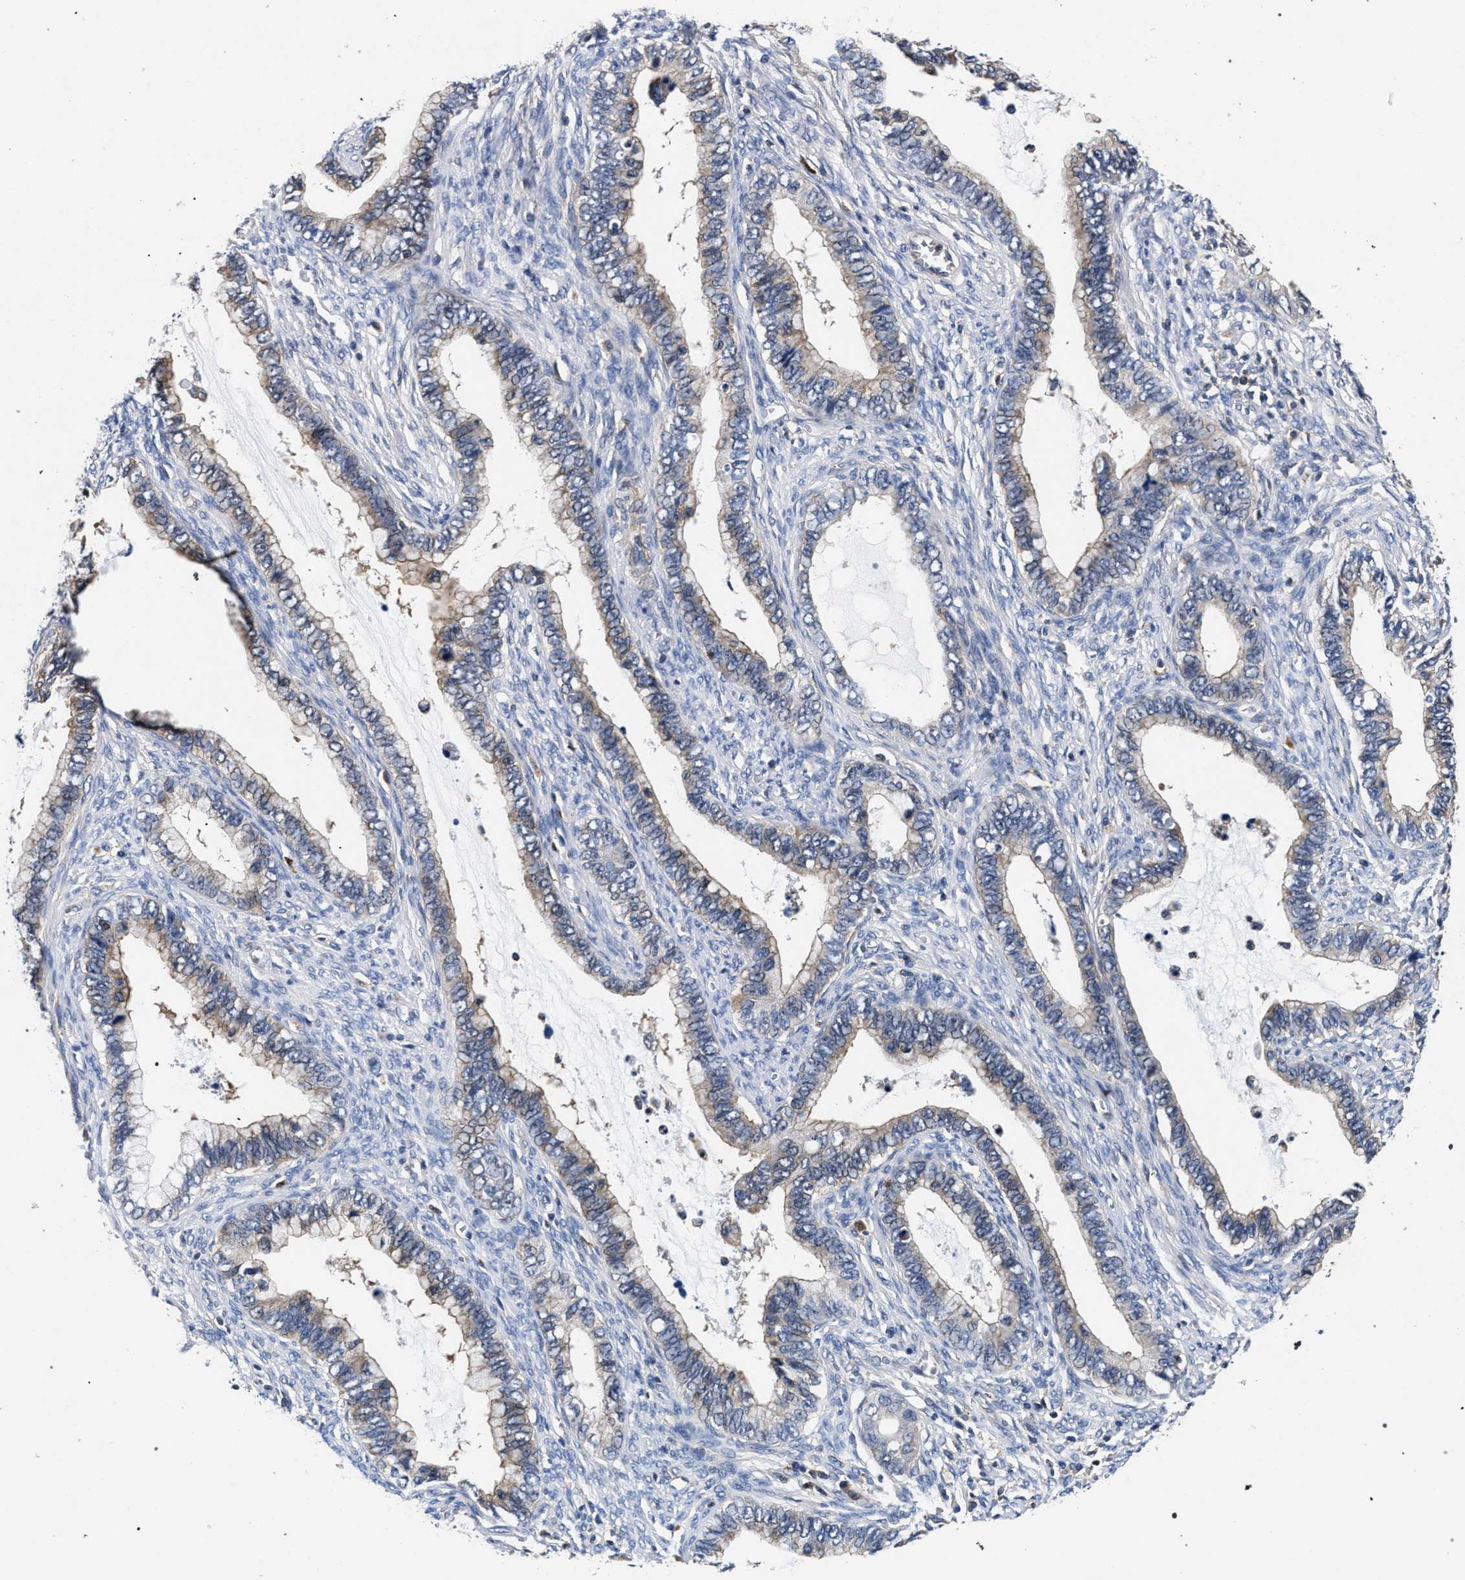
{"staining": {"intensity": "weak", "quantity": "<25%", "location": "cytoplasmic/membranous"}, "tissue": "cervical cancer", "cell_type": "Tumor cells", "image_type": "cancer", "snomed": [{"axis": "morphology", "description": "Adenocarcinoma, NOS"}, {"axis": "topography", "description": "Cervix"}], "caption": "Protein analysis of cervical adenocarcinoma demonstrates no significant expression in tumor cells. (DAB (3,3'-diaminobenzidine) immunohistochemistry (IHC), high magnification).", "gene": "LASP1", "patient": {"sex": "female", "age": 44}}